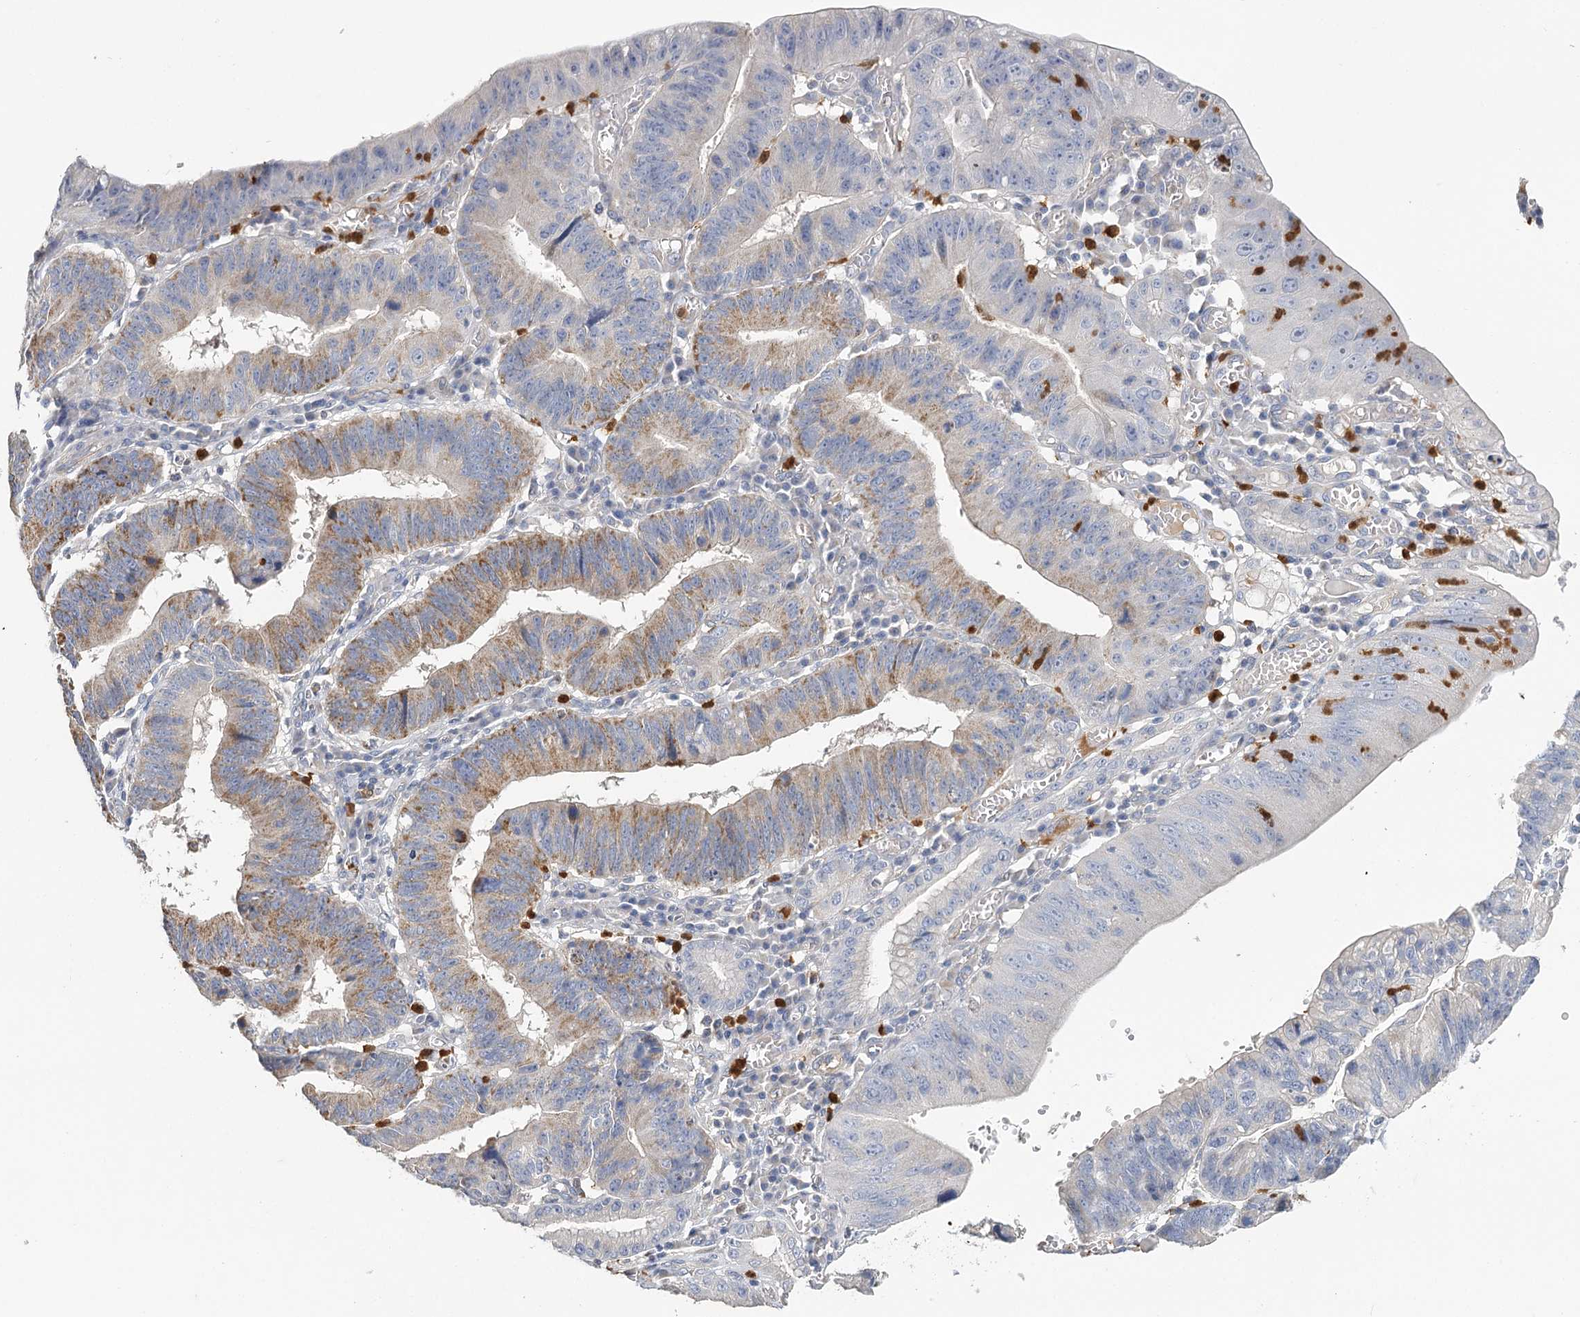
{"staining": {"intensity": "moderate", "quantity": "<25%", "location": "cytoplasmic/membranous"}, "tissue": "stomach cancer", "cell_type": "Tumor cells", "image_type": "cancer", "snomed": [{"axis": "morphology", "description": "Adenocarcinoma, NOS"}, {"axis": "topography", "description": "Stomach"}], "caption": "High-power microscopy captured an IHC photomicrograph of stomach adenocarcinoma, revealing moderate cytoplasmic/membranous positivity in about <25% of tumor cells. The staining was performed using DAB (3,3'-diaminobenzidine) to visualize the protein expression in brown, while the nuclei were stained in blue with hematoxylin (Magnification: 20x).", "gene": "EPB41L5", "patient": {"sex": "male", "age": 59}}